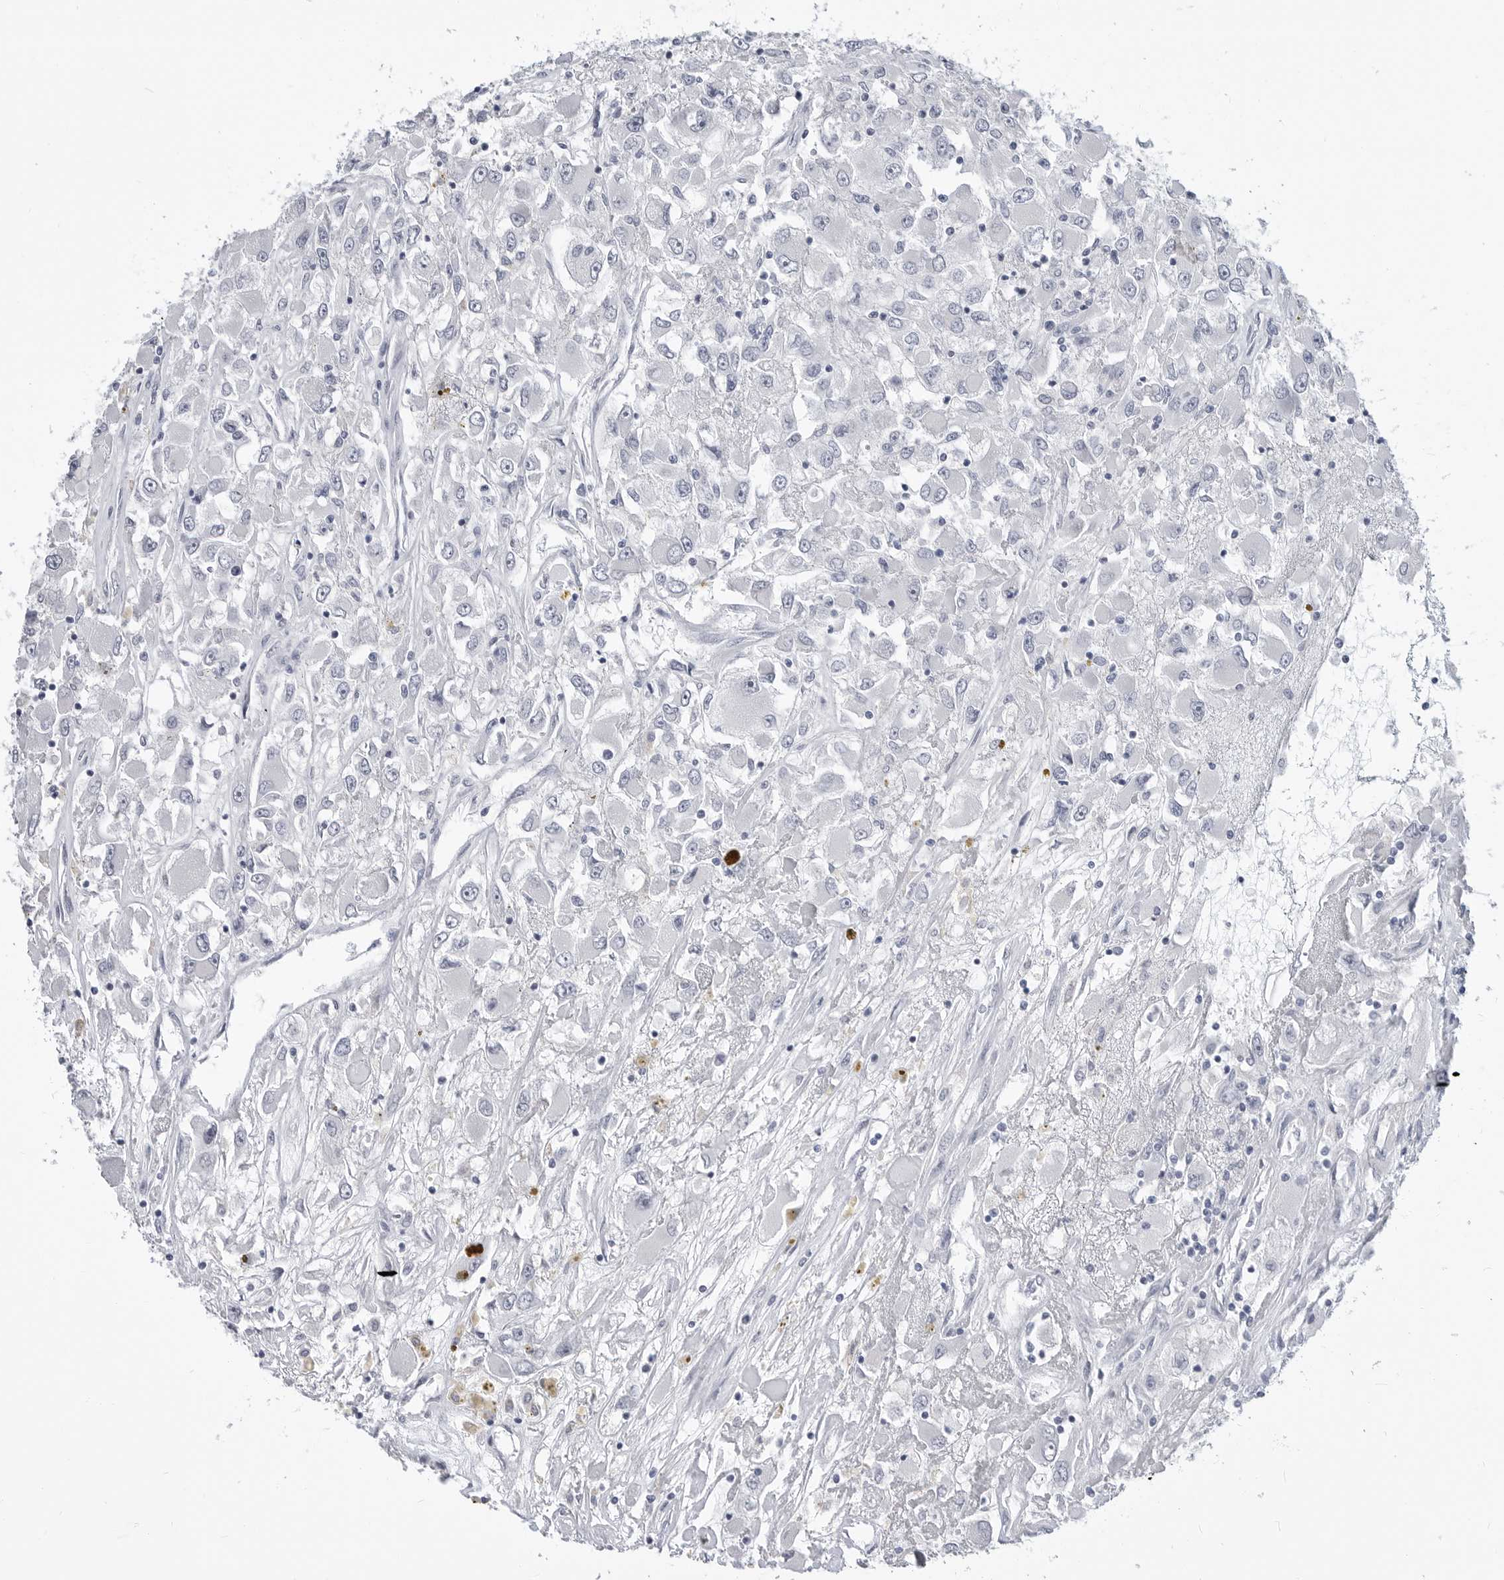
{"staining": {"intensity": "negative", "quantity": "none", "location": "none"}, "tissue": "renal cancer", "cell_type": "Tumor cells", "image_type": "cancer", "snomed": [{"axis": "morphology", "description": "Adenocarcinoma, NOS"}, {"axis": "topography", "description": "Kidney"}], "caption": "Tumor cells show no significant staining in renal cancer. The staining was performed using DAB (3,3'-diaminobenzidine) to visualize the protein expression in brown, while the nuclei were stained in blue with hematoxylin (Magnification: 20x).", "gene": "PLN", "patient": {"sex": "female", "age": 52}}